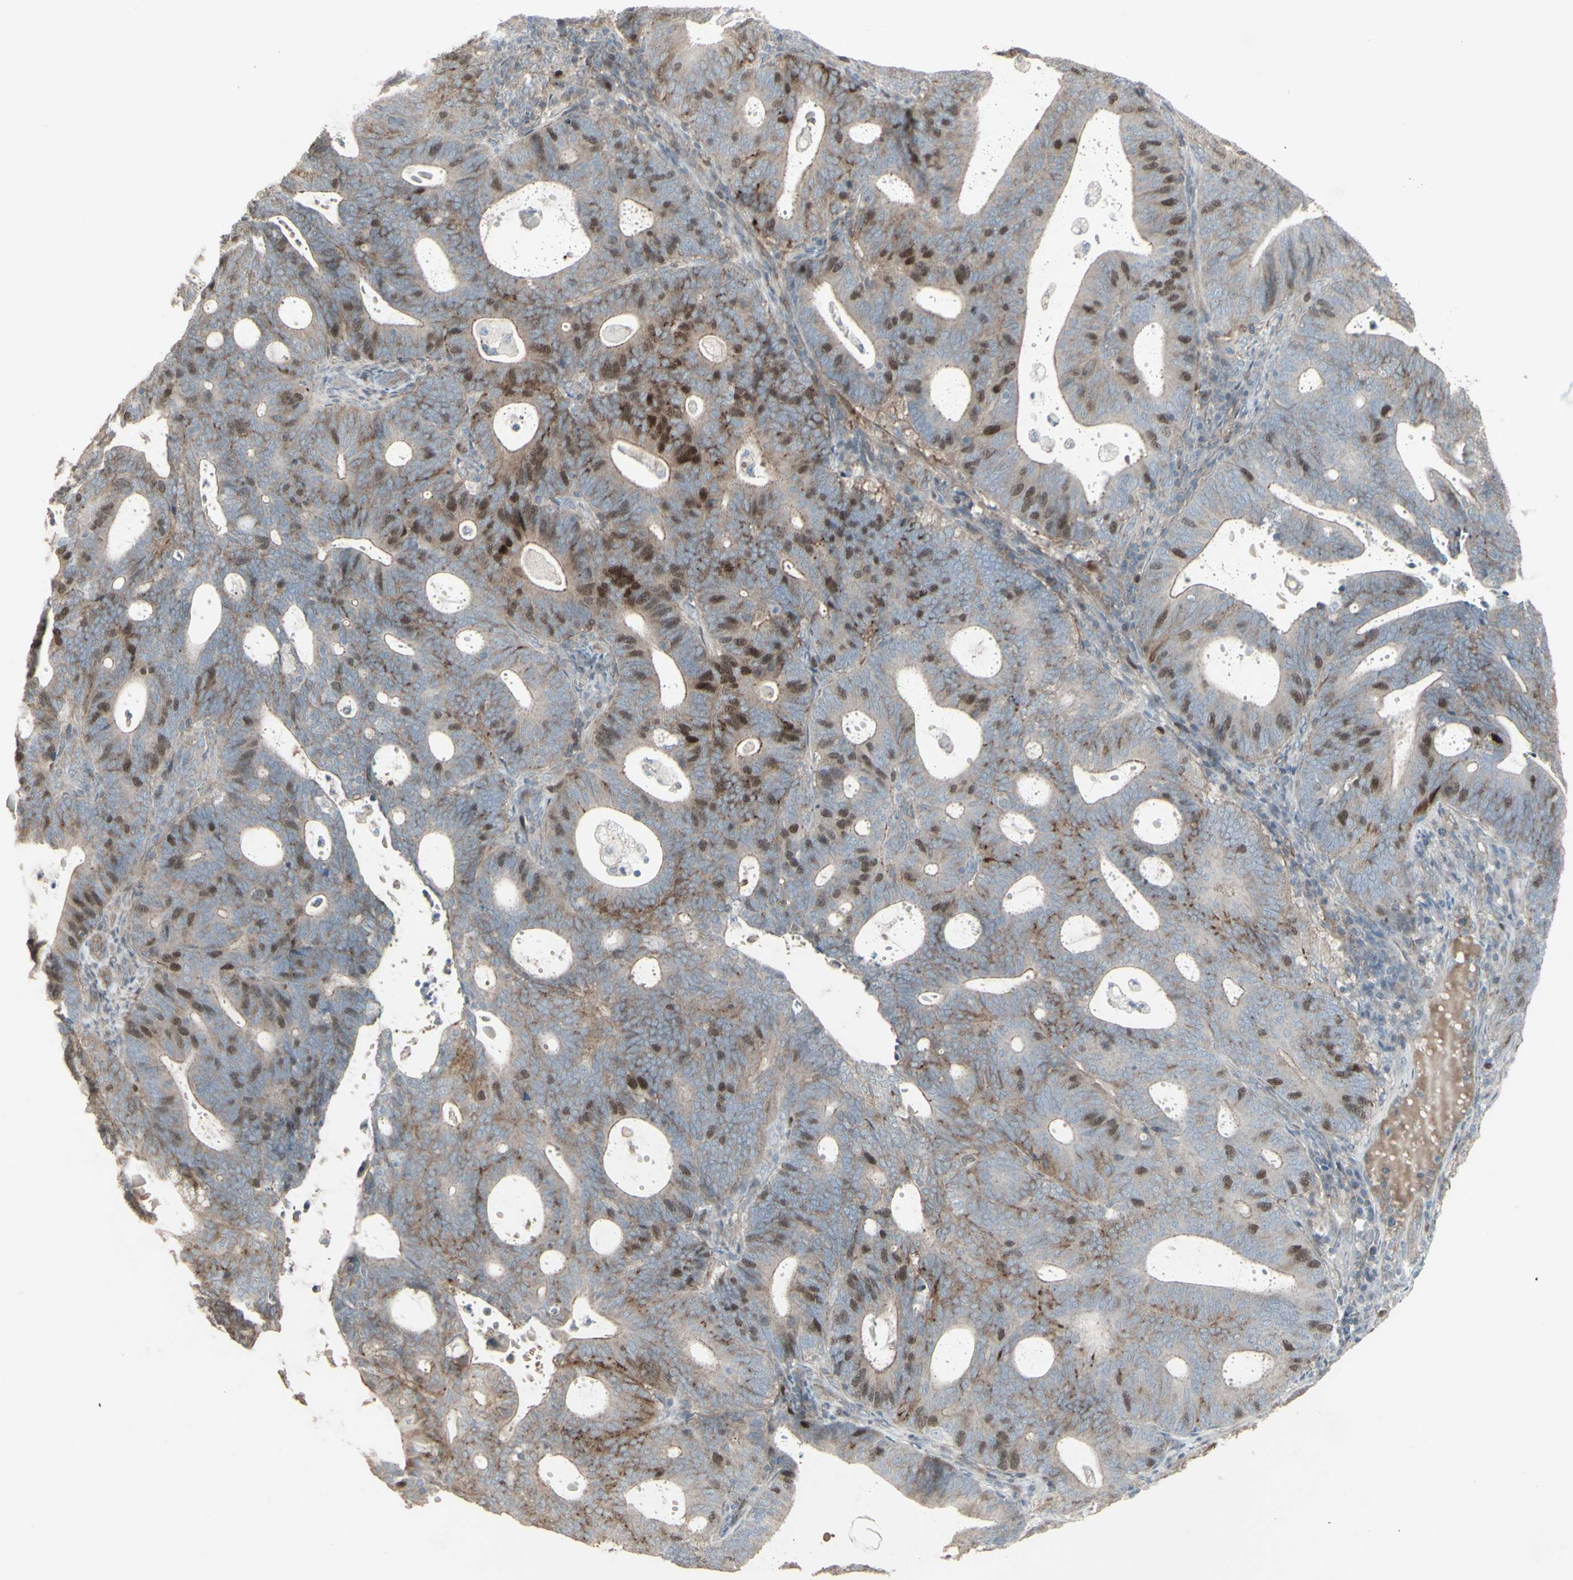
{"staining": {"intensity": "strong", "quantity": "25%-75%", "location": "nuclear"}, "tissue": "endometrial cancer", "cell_type": "Tumor cells", "image_type": "cancer", "snomed": [{"axis": "morphology", "description": "Adenocarcinoma, NOS"}, {"axis": "topography", "description": "Uterus"}], "caption": "A high amount of strong nuclear positivity is appreciated in approximately 25%-75% of tumor cells in endometrial adenocarcinoma tissue.", "gene": "GMNN", "patient": {"sex": "female", "age": 83}}